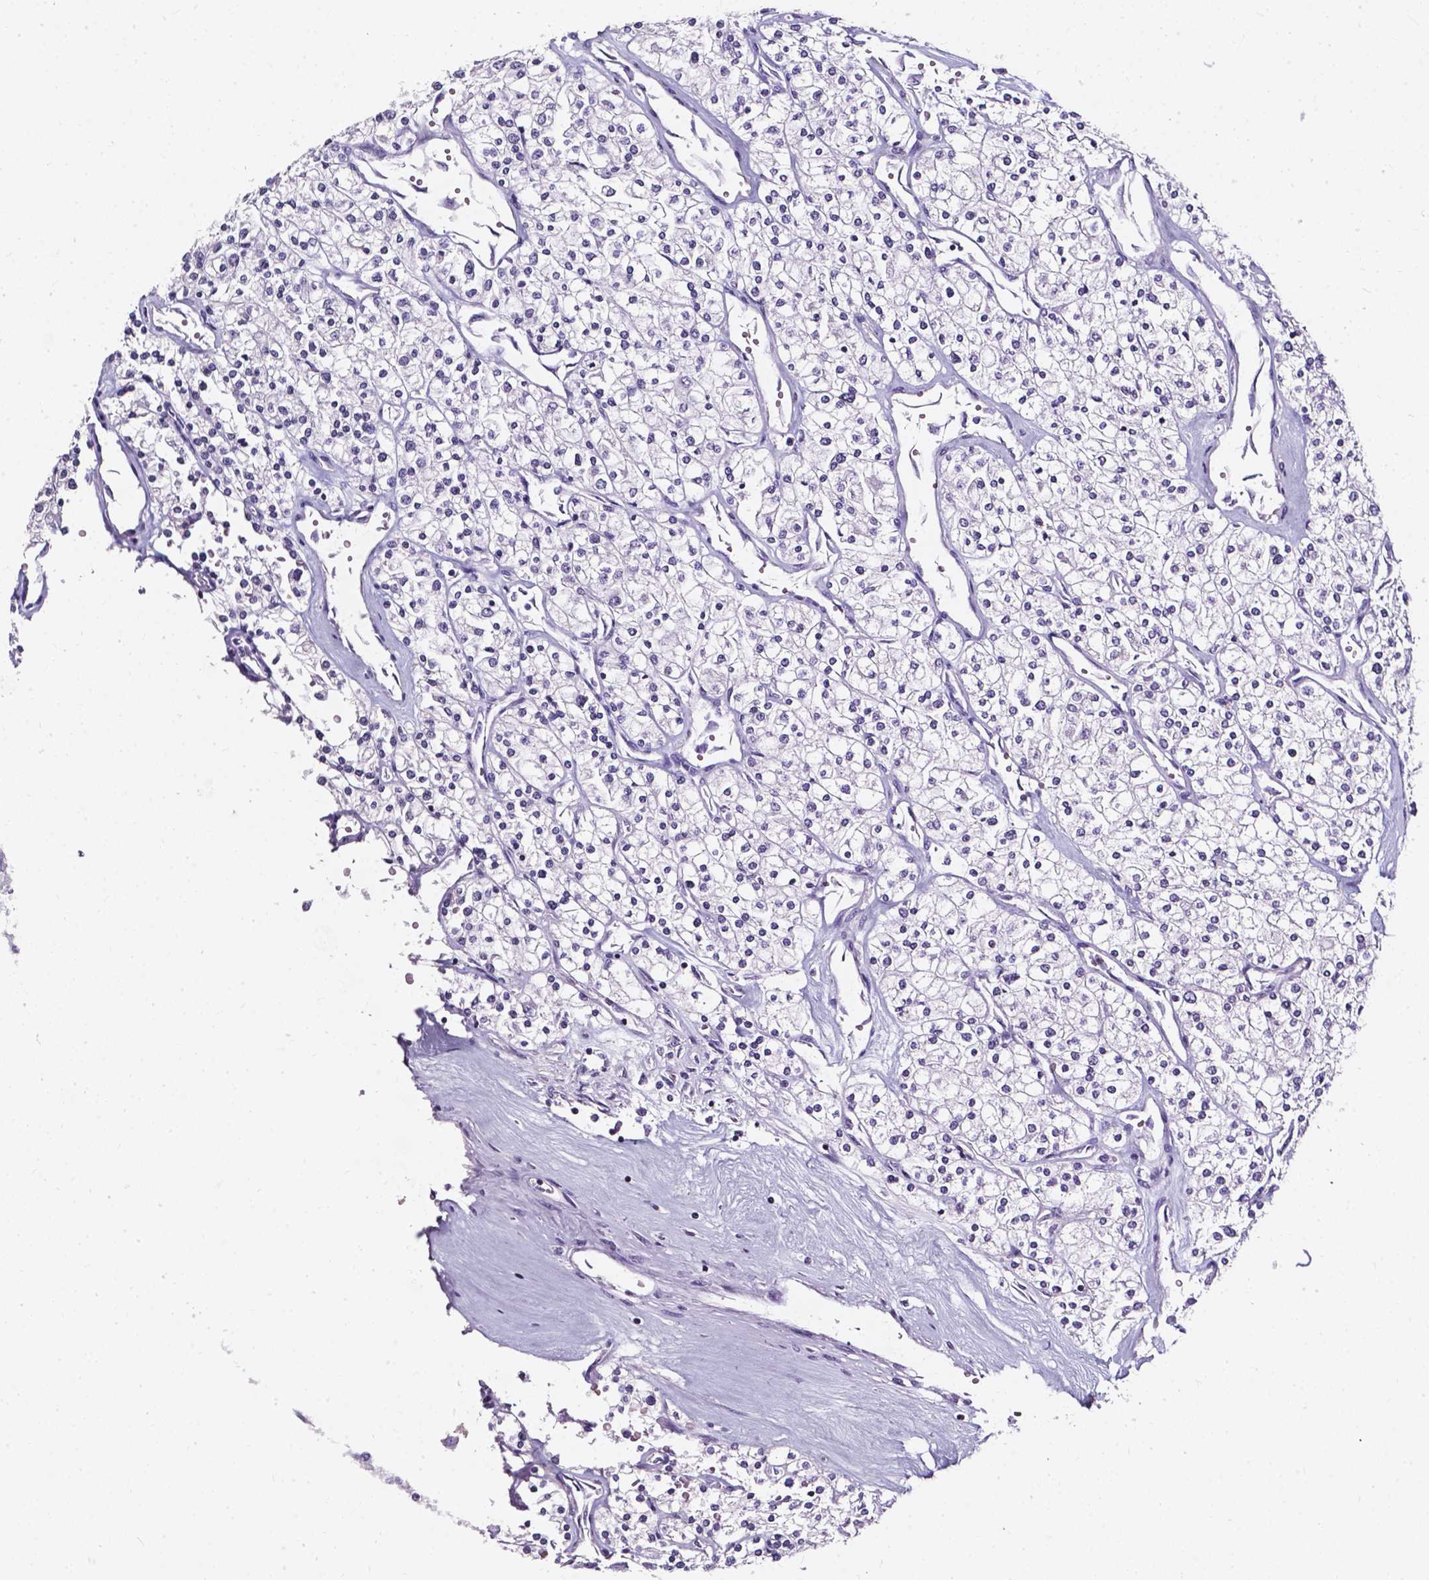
{"staining": {"intensity": "negative", "quantity": "none", "location": "none"}, "tissue": "renal cancer", "cell_type": "Tumor cells", "image_type": "cancer", "snomed": [{"axis": "morphology", "description": "Adenocarcinoma, NOS"}, {"axis": "topography", "description": "Kidney"}], "caption": "High magnification brightfield microscopy of renal adenocarcinoma stained with DAB (brown) and counterstained with hematoxylin (blue): tumor cells show no significant positivity.", "gene": "AKR1B10", "patient": {"sex": "male", "age": 80}}